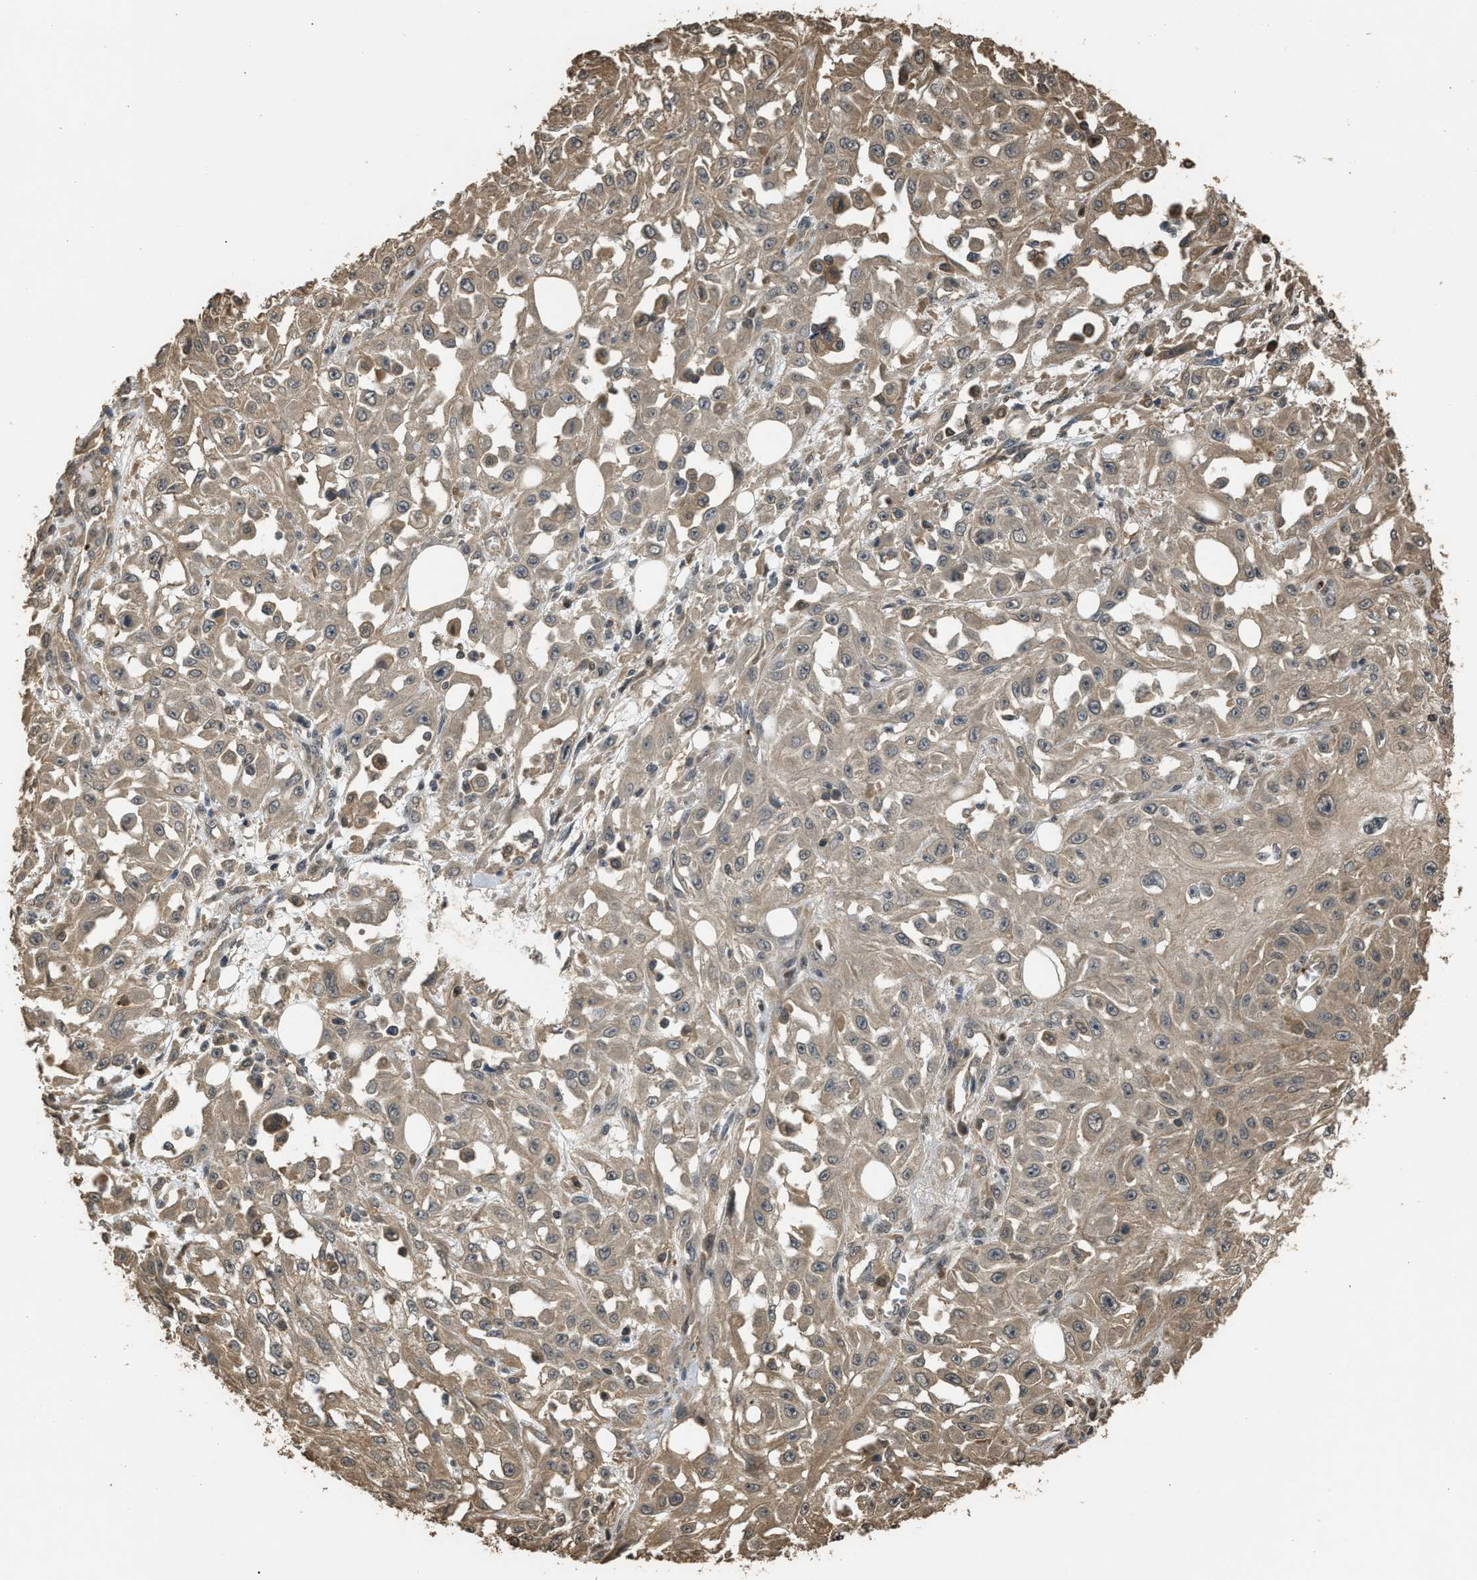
{"staining": {"intensity": "weak", "quantity": "<25%", "location": "cytoplasmic/membranous"}, "tissue": "skin cancer", "cell_type": "Tumor cells", "image_type": "cancer", "snomed": [{"axis": "morphology", "description": "Squamous cell carcinoma, NOS"}, {"axis": "morphology", "description": "Squamous cell carcinoma, metastatic, NOS"}, {"axis": "topography", "description": "Skin"}, {"axis": "topography", "description": "Lymph node"}], "caption": "Image shows no significant protein positivity in tumor cells of squamous cell carcinoma (skin).", "gene": "ARHGDIA", "patient": {"sex": "male", "age": 75}}